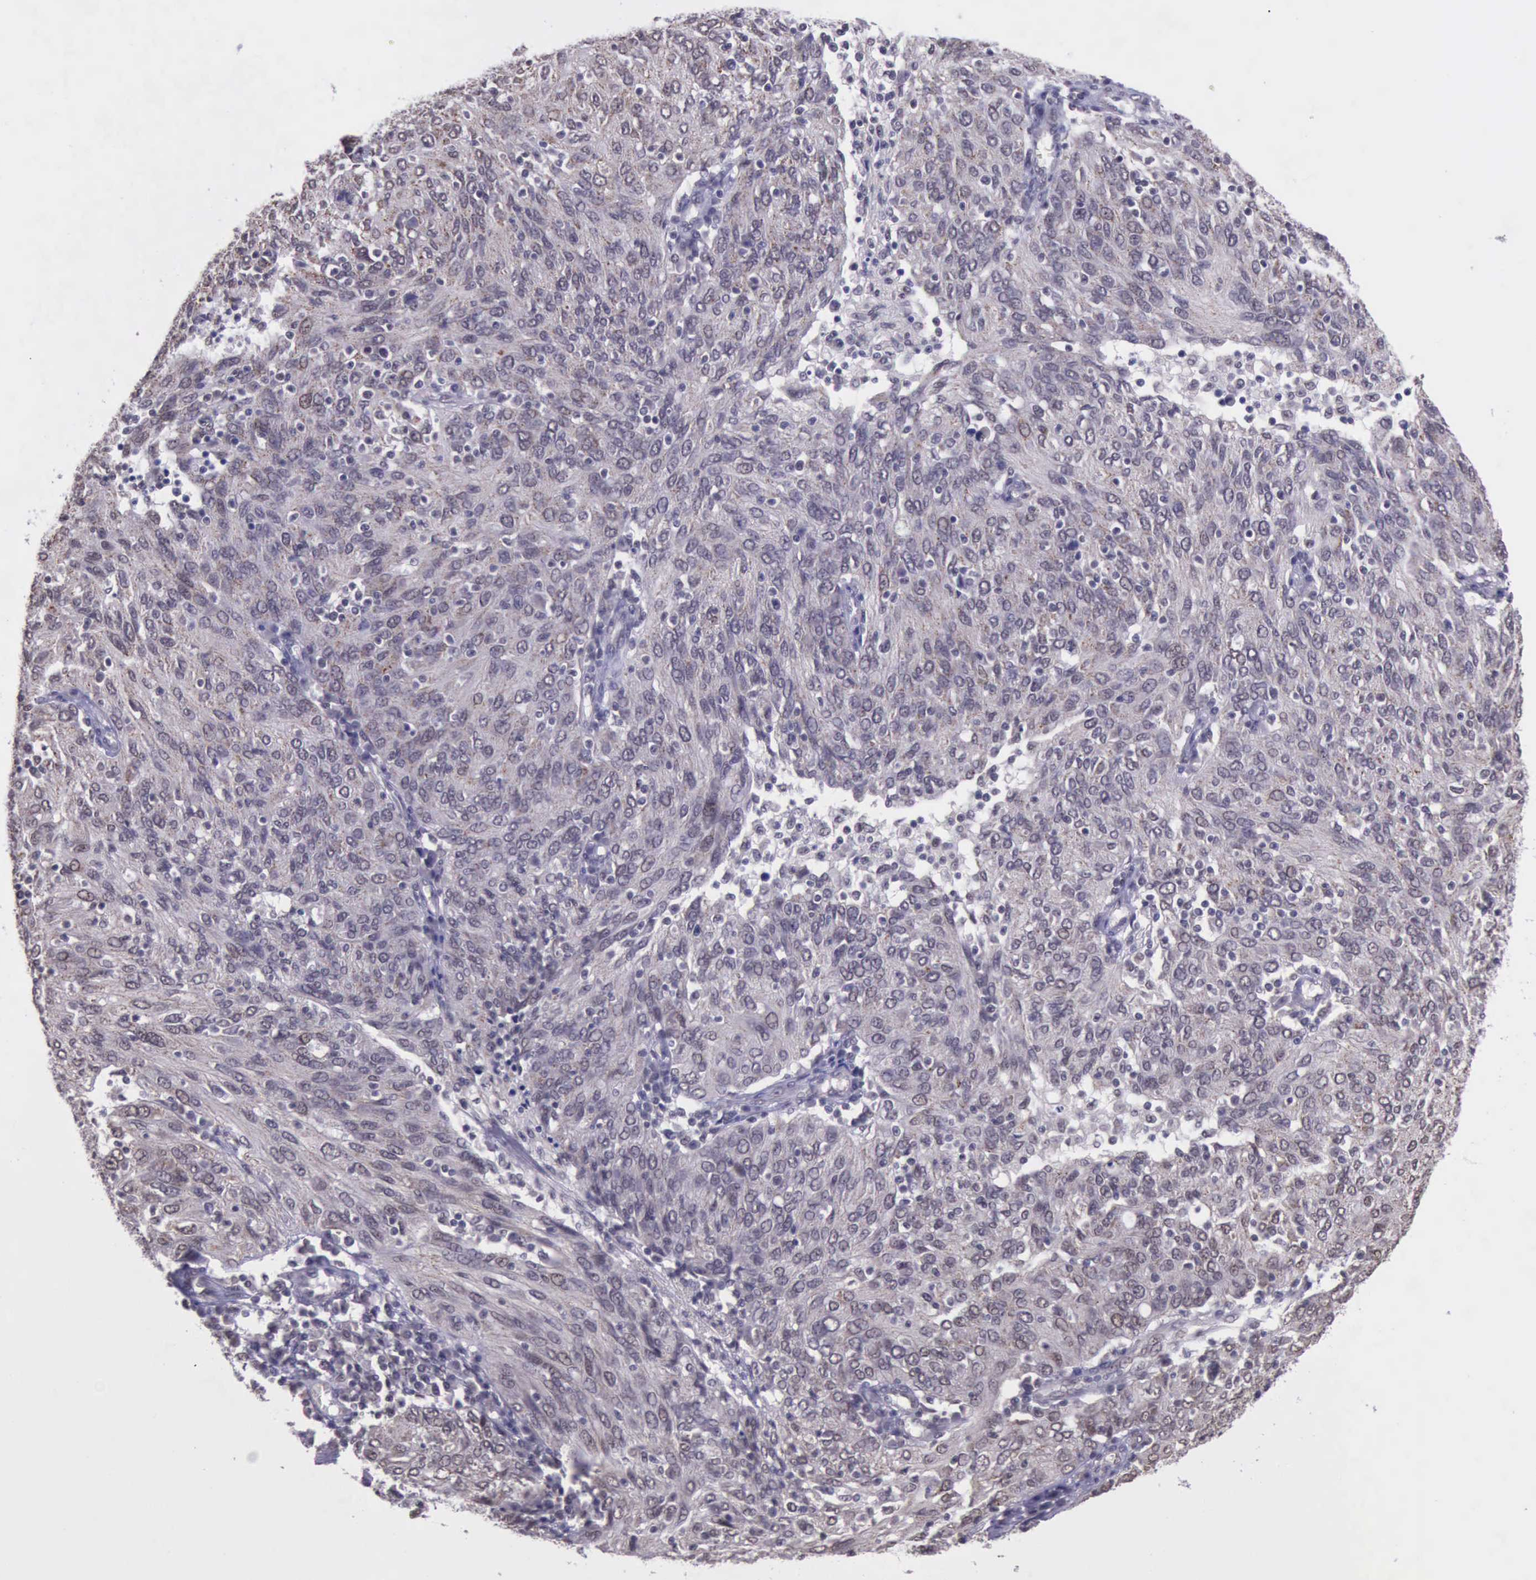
{"staining": {"intensity": "weak", "quantity": ">75%", "location": "nuclear"}, "tissue": "ovarian cancer", "cell_type": "Tumor cells", "image_type": "cancer", "snomed": [{"axis": "morphology", "description": "Carcinoma, endometroid"}, {"axis": "topography", "description": "Ovary"}], "caption": "A brown stain labels weak nuclear expression of a protein in ovarian cancer tumor cells.", "gene": "PRPF39", "patient": {"sex": "female", "age": 50}}